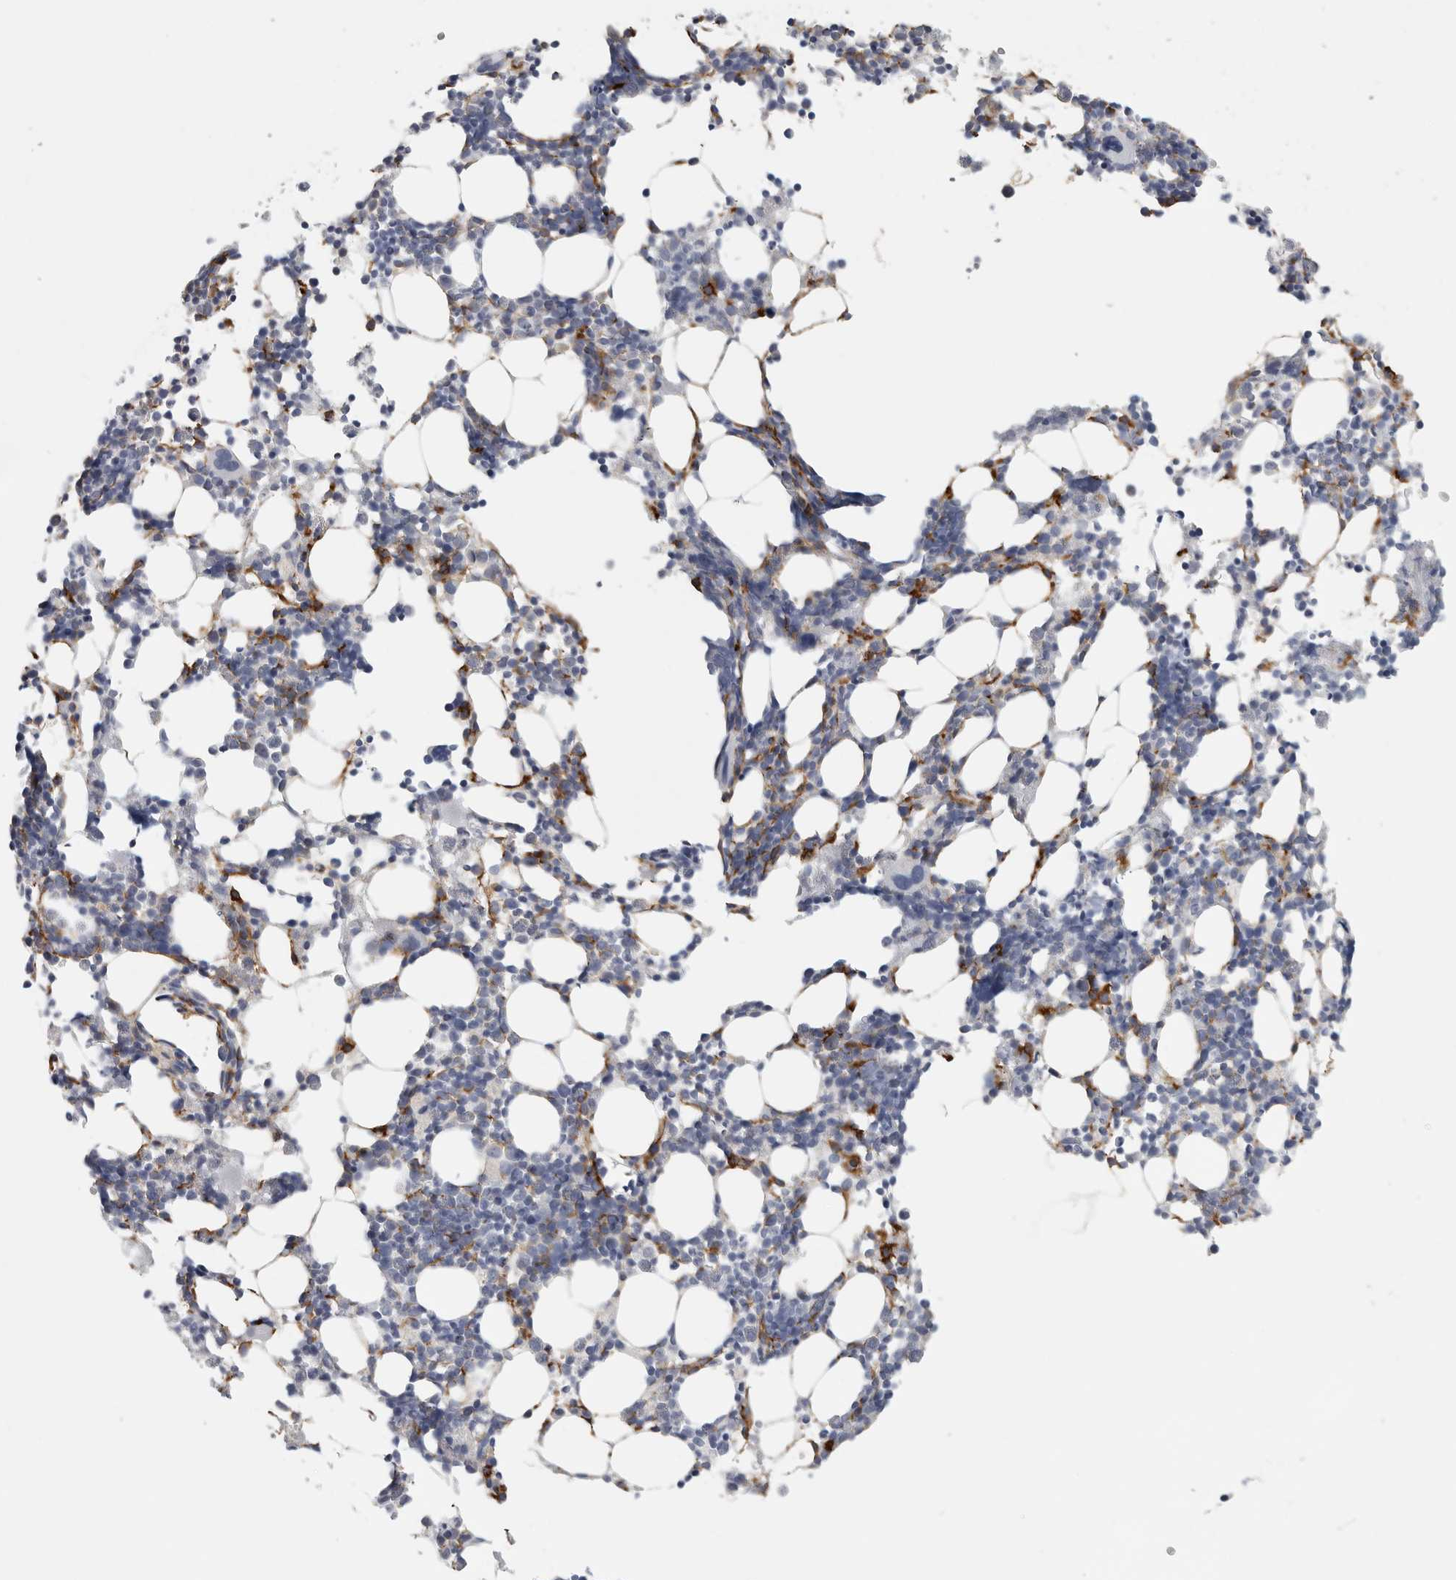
{"staining": {"intensity": "moderate", "quantity": "<25%", "location": "cytoplasmic/membranous"}, "tissue": "bone marrow", "cell_type": "Hematopoietic cells", "image_type": "normal", "snomed": [{"axis": "morphology", "description": "Normal tissue, NOS"}, {"axis": "morphology", "description": "Inflammation, NOS"}, {"axis": "topography", "description": "Bone marrow"}], "caption": "There is low levels of moderate cytoplasmic/membranous expression in hematopoietic cells of normal bone marrow, as demonstrated by immunohistochemical staining (brown color).", "gene": "TNR", "patient": {"sex": "male", "age": 21}}